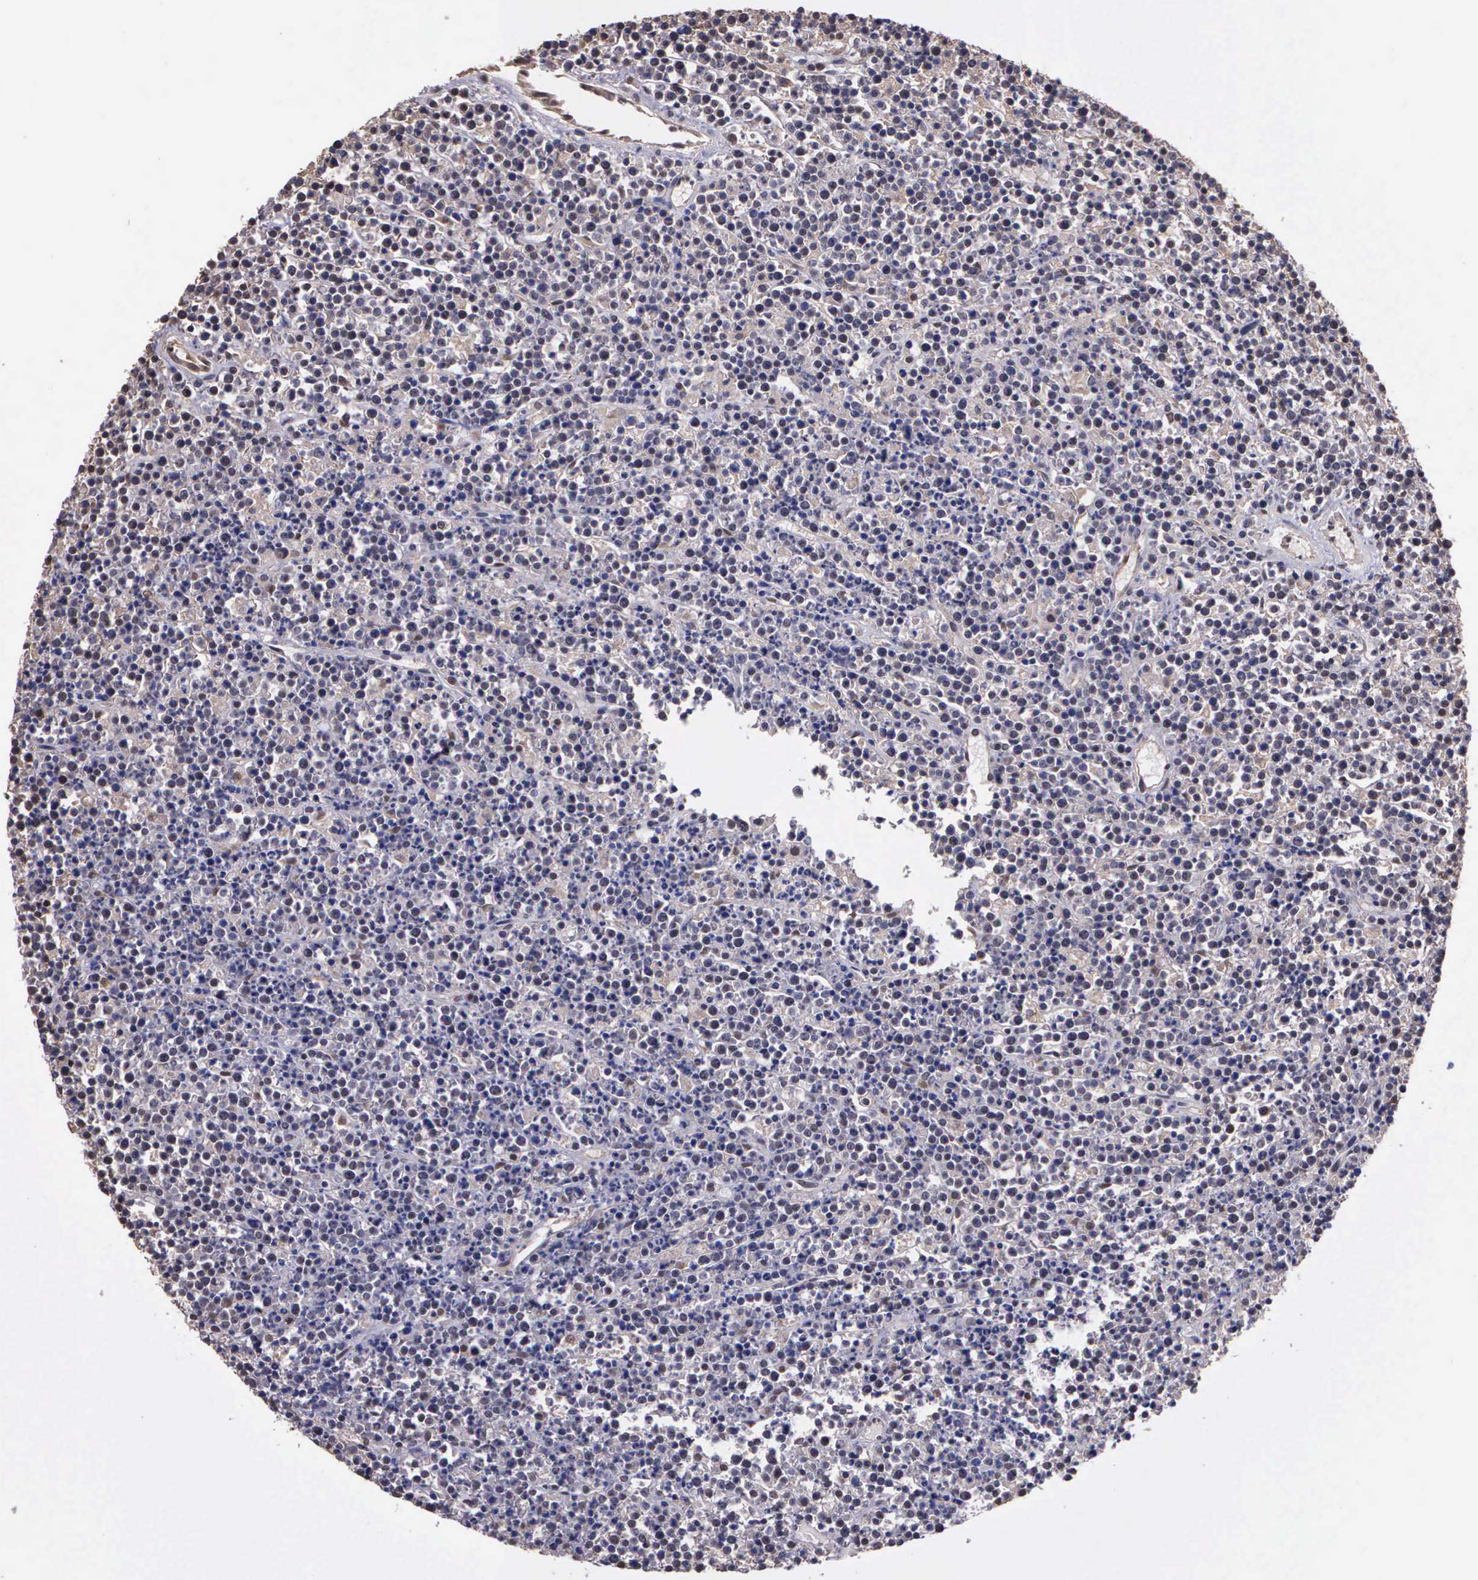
{"staining": {"intensity": "negative", "quantity": "none", "location": "none"}, "tissue": "lymphoma", "cell_type": "Tumor cells", "image_type": "cancer", "snomed": [{"axis": "morphology", "description": "Malignant lymphoma, non-Hodgkin's type, High grade"}, {"axis": "topography", "description": "Ovary"}], "caption": "Immunohistochemical staining of human malignant lymphoma, non-Hodgkin's type (high-grade) reveals no significant expression in tumor cells.", "gene": "PSMC1", "patient": {"sex": "female", "age": 56}}